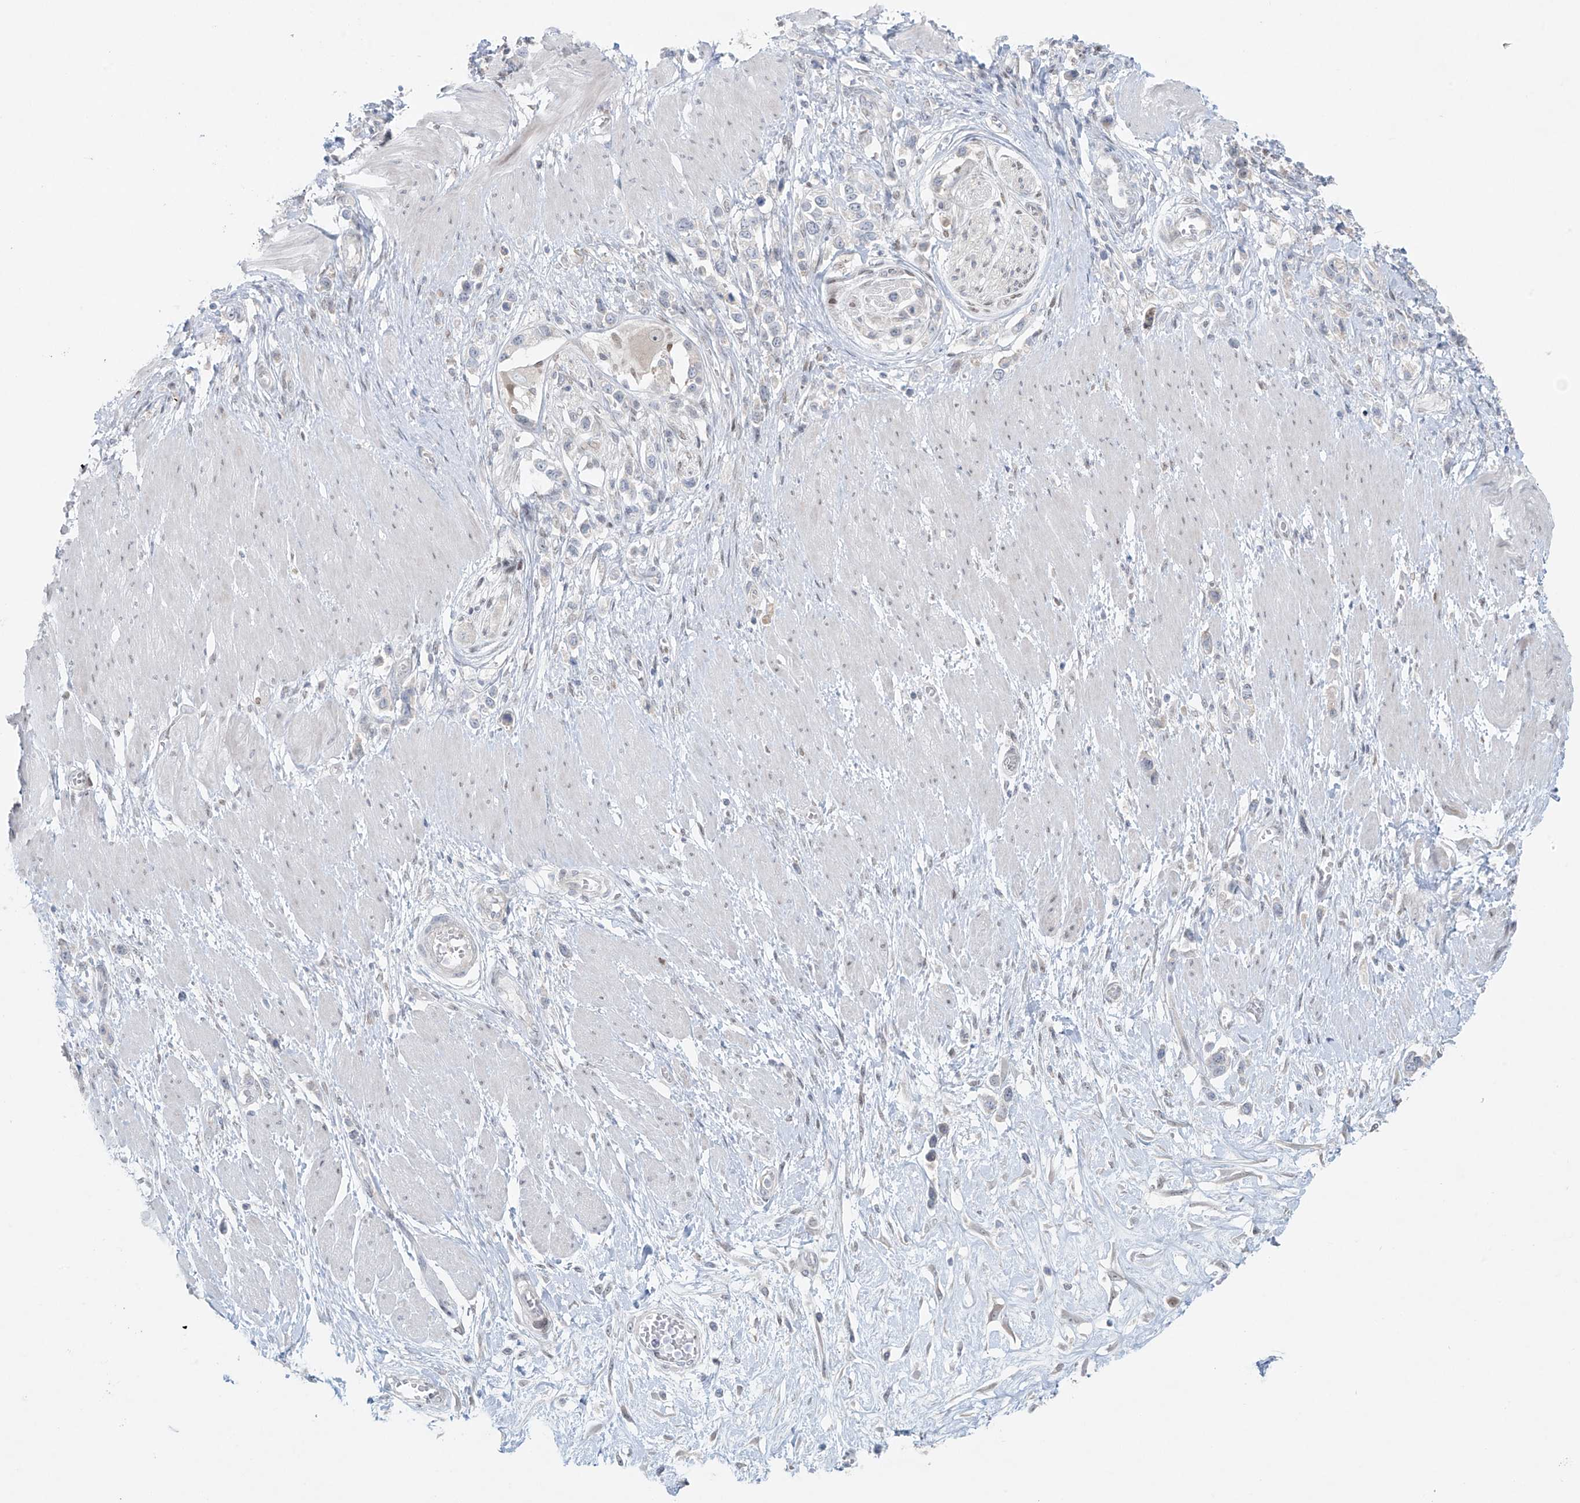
{"staining": {"intensity": "negative", "quantity": "none", "location": "none"}, "tissue": "stomach cancer", "cell_type": "Tumor cells", "image_type": "cancer", "snomed": [{"axis": "morphology", "description": "Normal tissue, NOS"}, {"axis": "morphology", "description": "Adenocarcinoma, NOS"}, {"axis": "topography", "description": "Stomach, upper"}, {"axis": "topography", "description": "Stomach"}], "caption": "A photomicrograph of human stomach cancer (adenocarcinoma) is negative for staining in tumor cells.", "gene": "PPAT", "patient": {"sex": "female", "age": 65}}